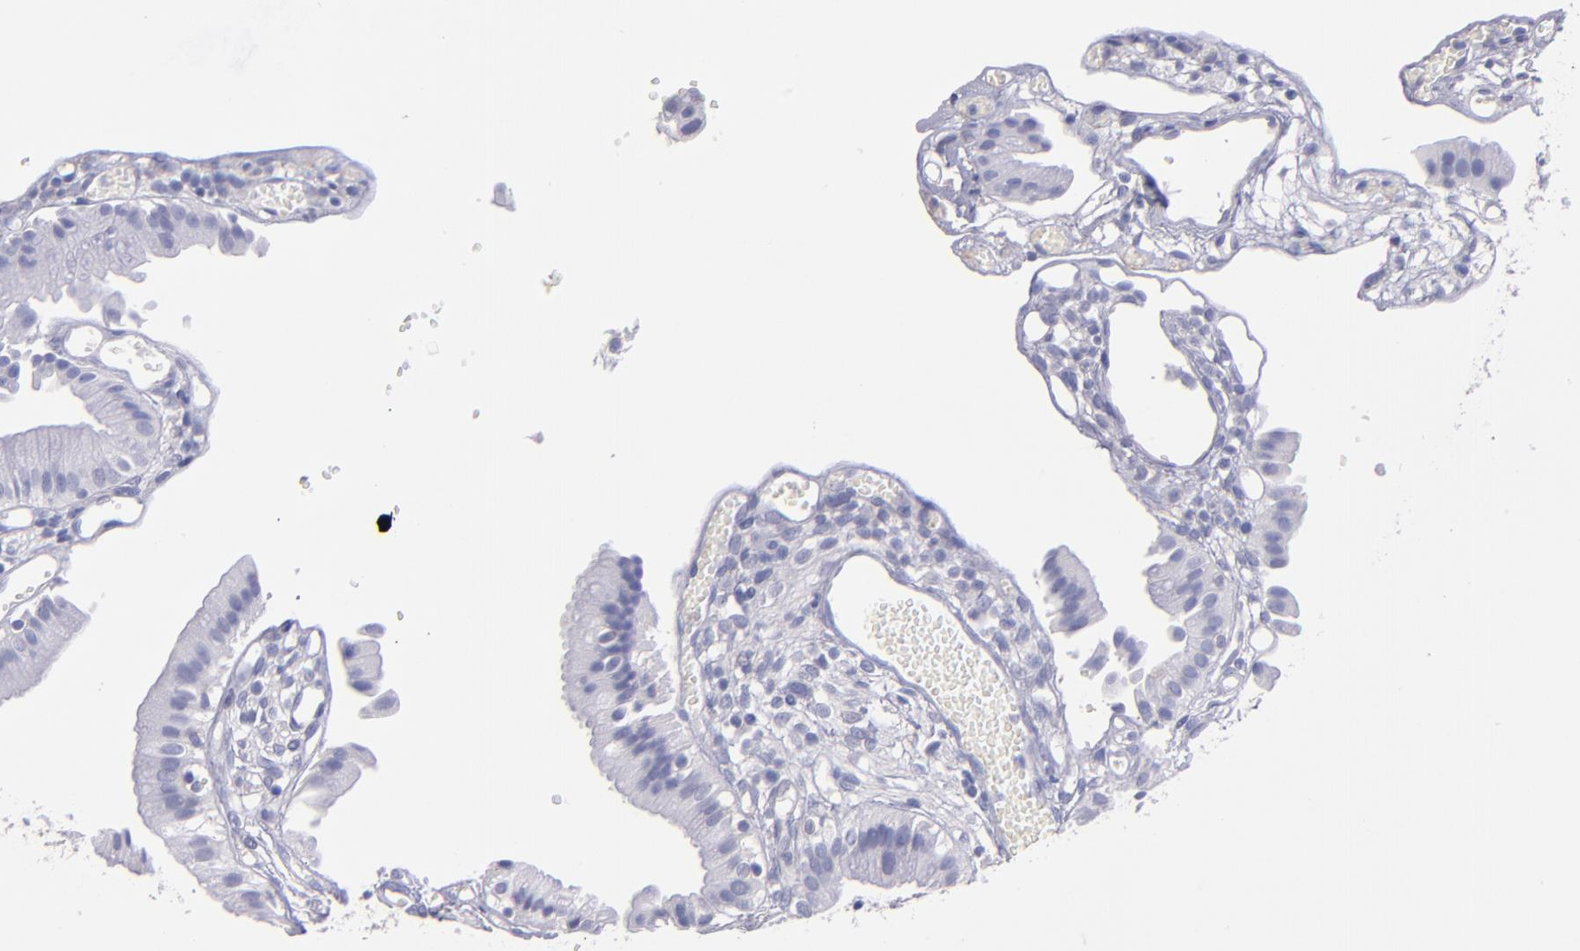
{"staining": {"intensity": "negative", "quantity": "none", "location": "none"}, "tissue": "gallbladder", "cell_type": "Glandular cells", "image_type": "normal", "snomed": [{"axis": "morphology", "description": "Normal tissue, NOS"}, {"axis": "topography", "description": "Gallbladder"}], "caption": "High power microscopy image of an immunohistochemistry histopathology image of benign gallbladder, revealing no significant positivity in glandular cells.", "gene": "TG", "patient": {"sex": "male", "age": 65}}